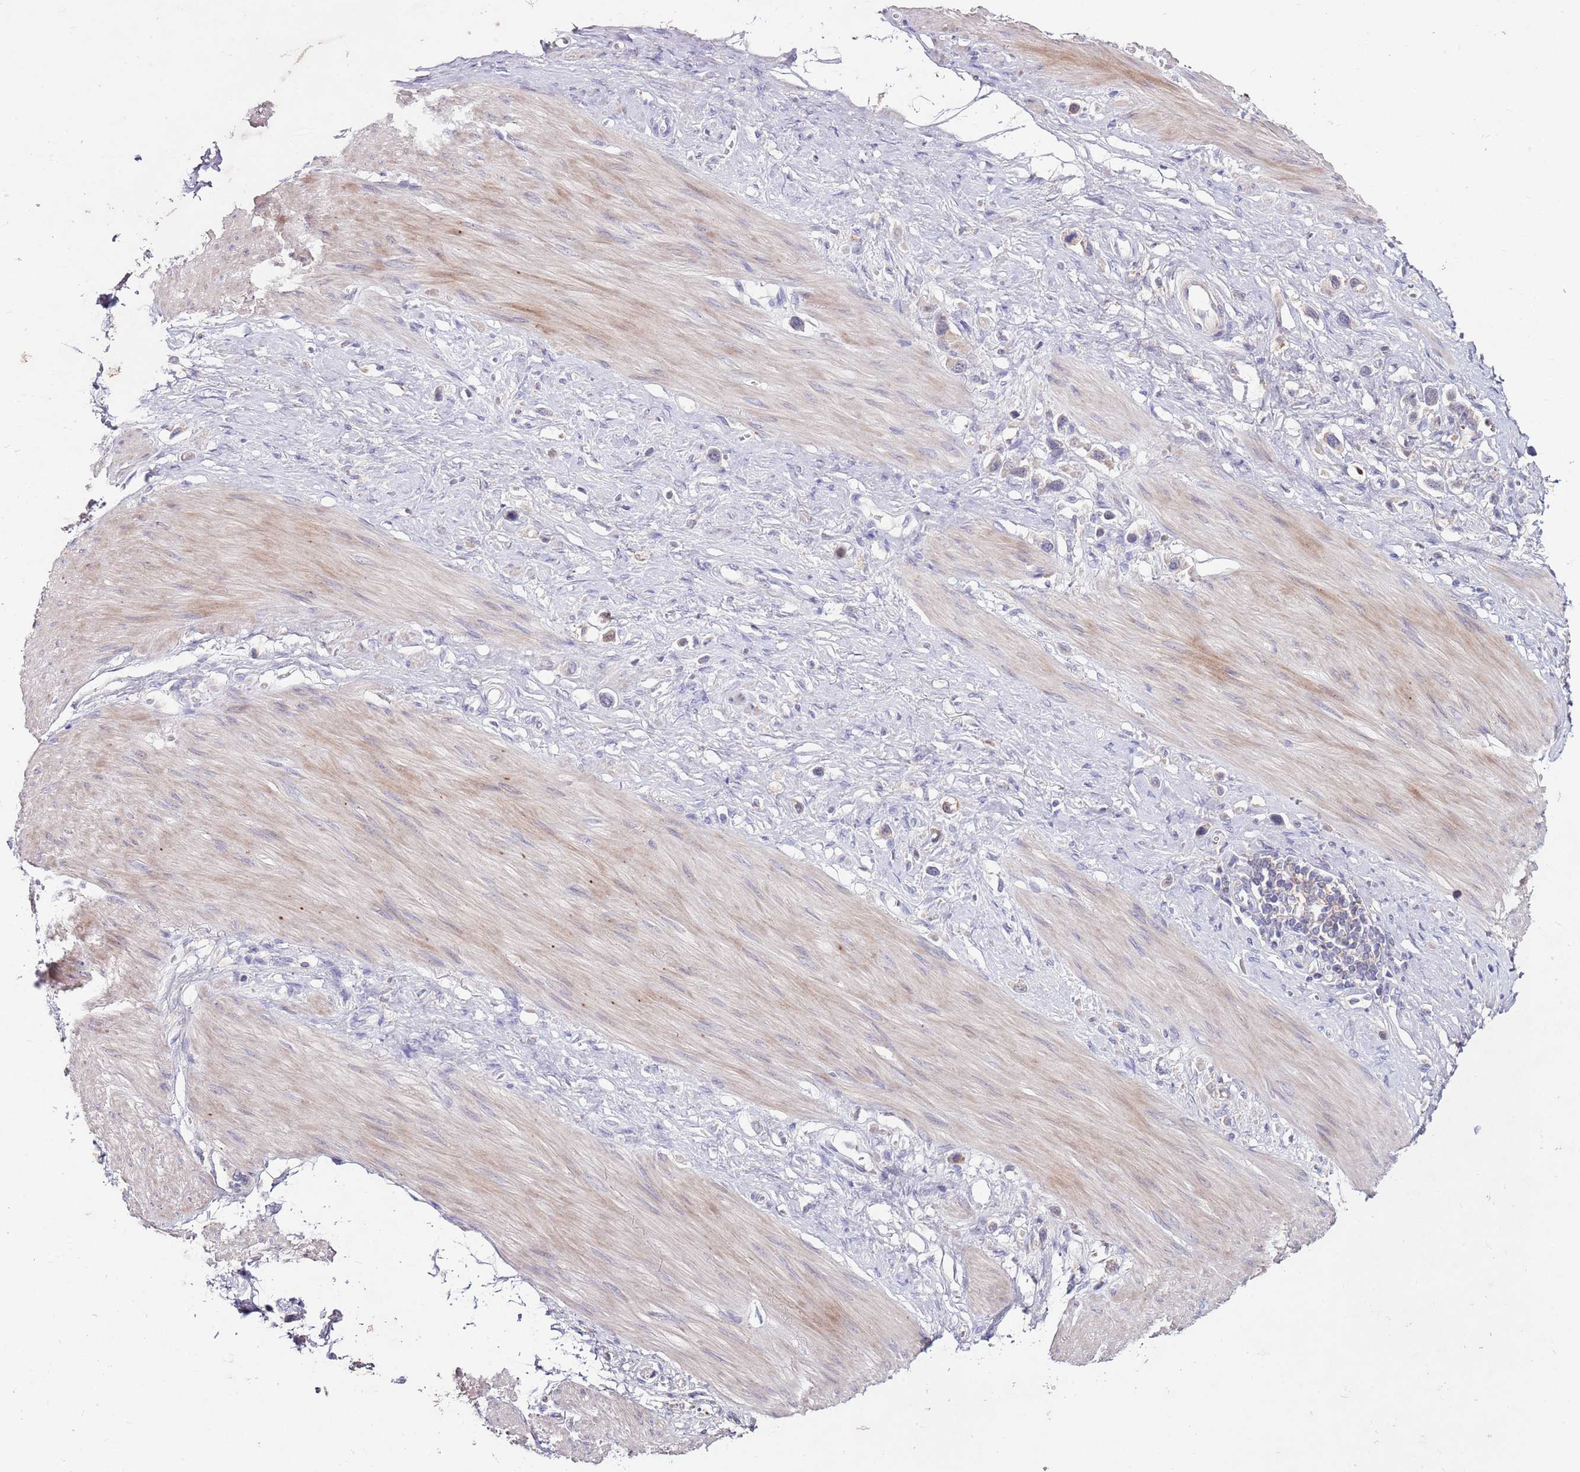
{"staining": {"intensity": "negative", "quantity": "none", "location": "none"}, "tissue": "stomach cancer", "cell_type": "Tumor cells", "image_type": "cancer", "snomed": [{"axis": "morphology", "description": "Adenocarcinoma, NOS"}, {"axis": "topography", "description": "Stomach"}], "caption": "The image shows no staining of tumor cells in adenocarcinoma (stomach).", "gene": "NRDE2", "patient": {"sex": "female", "age": 65}}